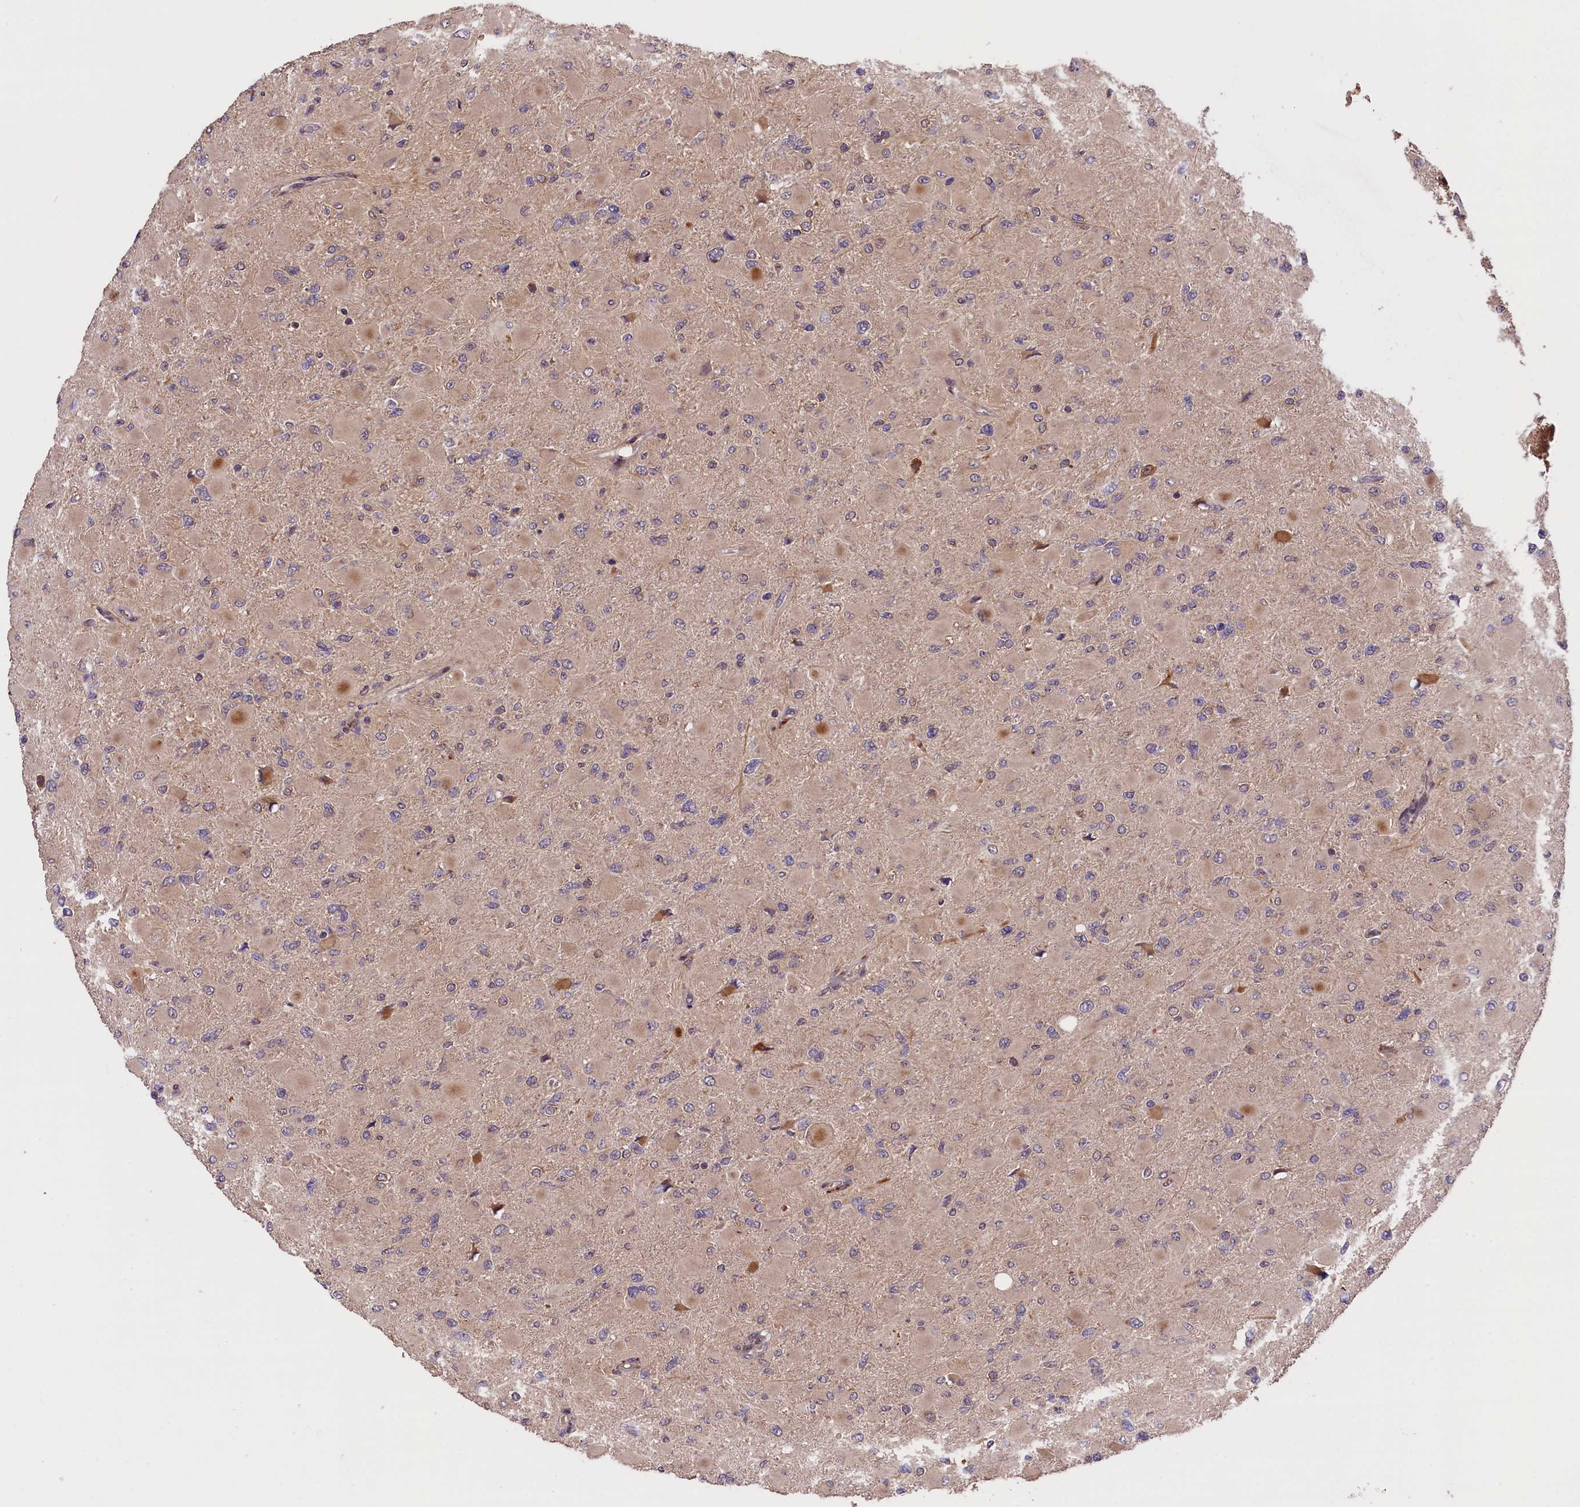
{"staining": {"intensity": "weak", "quantity": "<25%", "location": "cytoplasmic/membranous"}, "tissue": "glioma", "cell_type": "Tumor cells", "image_type": "cancer", "snomed": [{"axis": "morphology", "description": "Glioma, malignant, High grade"}, {"axis": "topography", "description": "Cerebral cortex"}], "caption": "IHC of human malignant high-grade glioma shows no positivity in tumor cells.", "gene": "DNAJB9", "patient": {"sex": "female", "age": 36}}